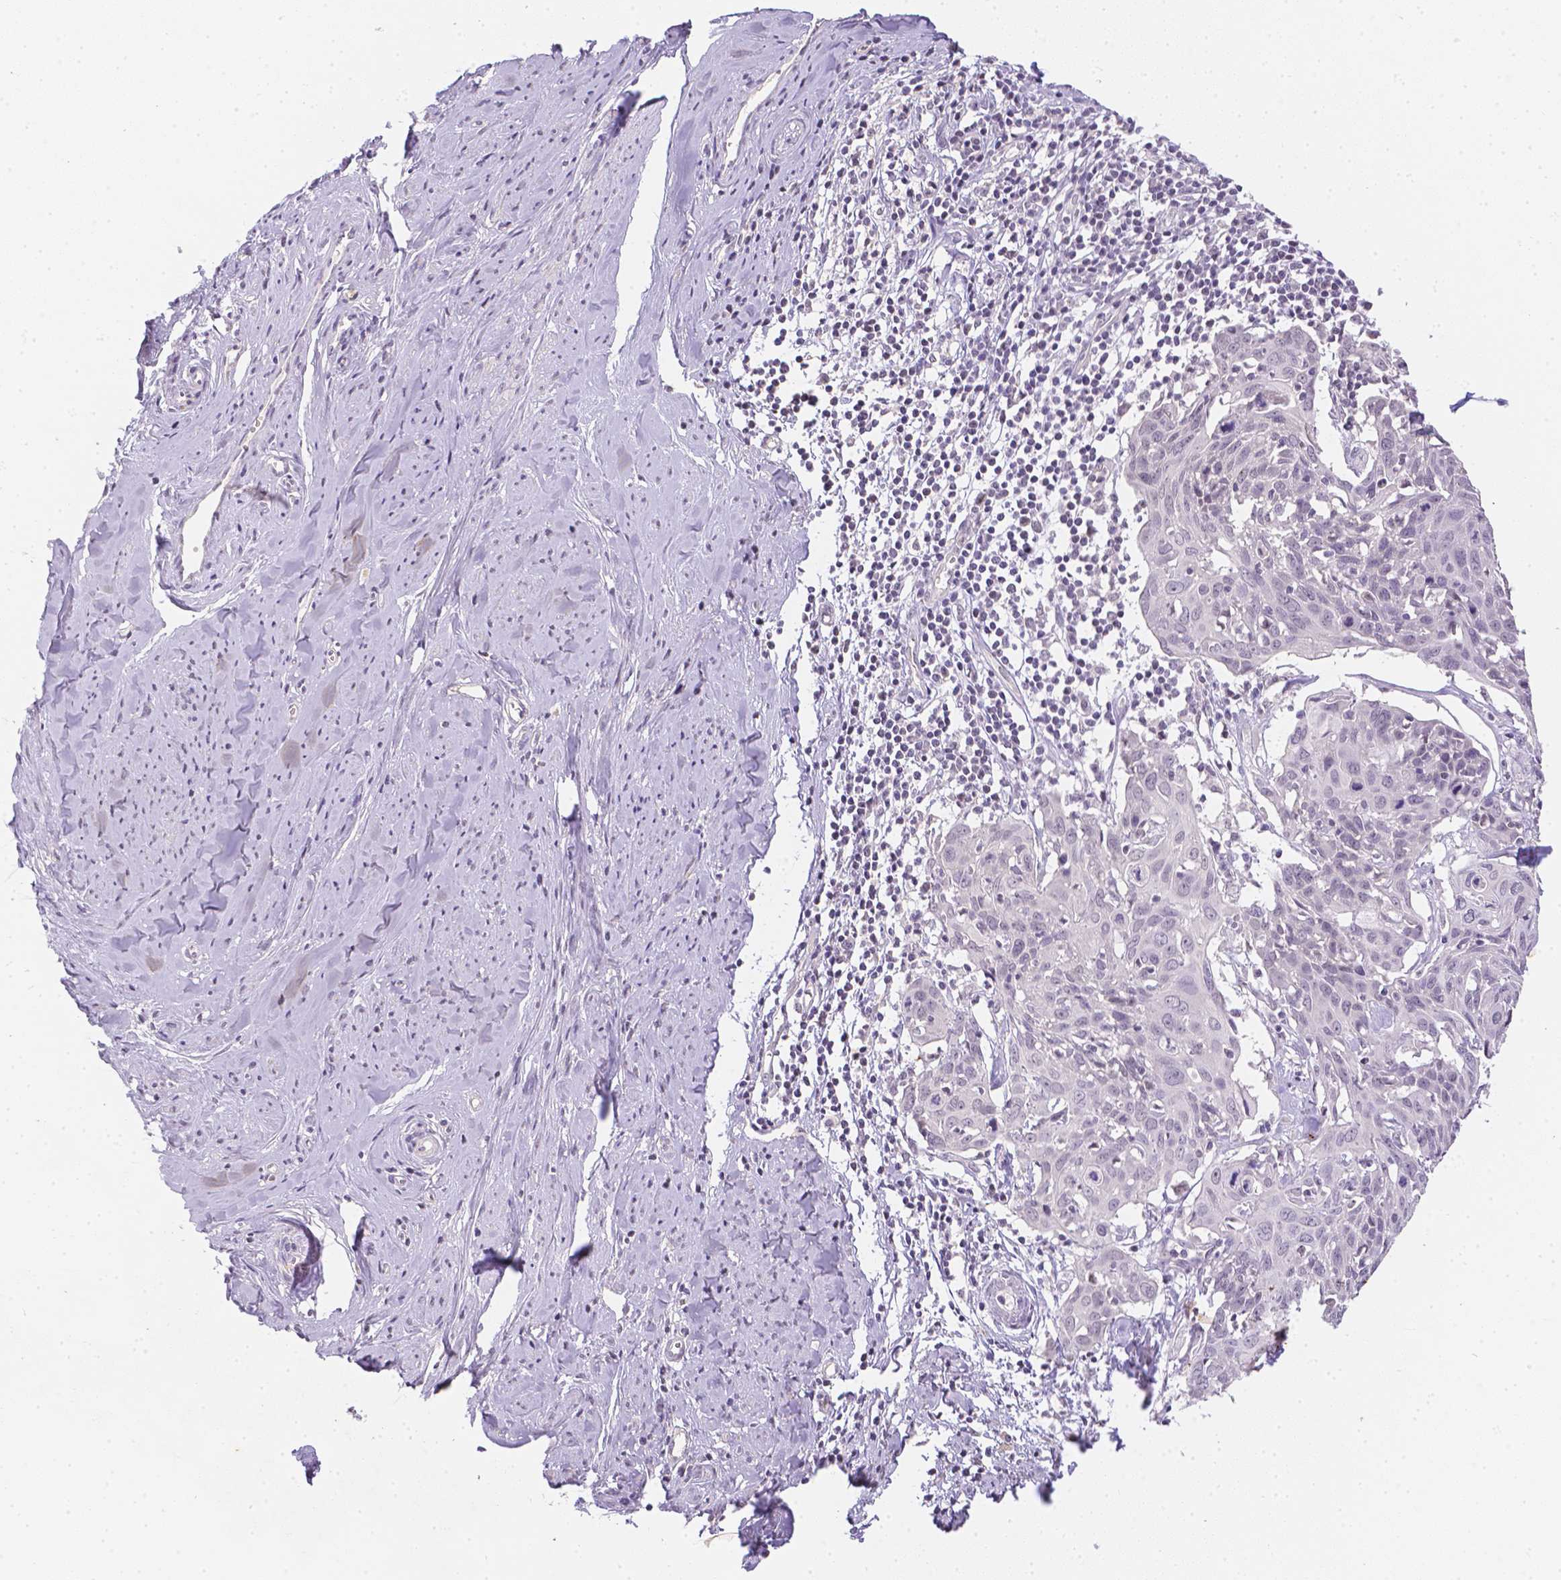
{"staining": {"intensity": "negative", "quantity": "none", "location": "none"}, "tissue": "cervical cancer", "cell_type": "Tumor cells", "image_type": "cancer", "snomed": [{"axis": "morphology", "description": "Squamous cell carcinoma, NOS"}, {"axis": "topography", "description": "Cervix"}], "caption": "This is a micrograph of immunohistochemistry staining of squamous cell carcinoma (cervical), which shows no positivity in tumor cells.", "gene": "ZNF280B", "patient": {"sex": "female", "age": 62}}